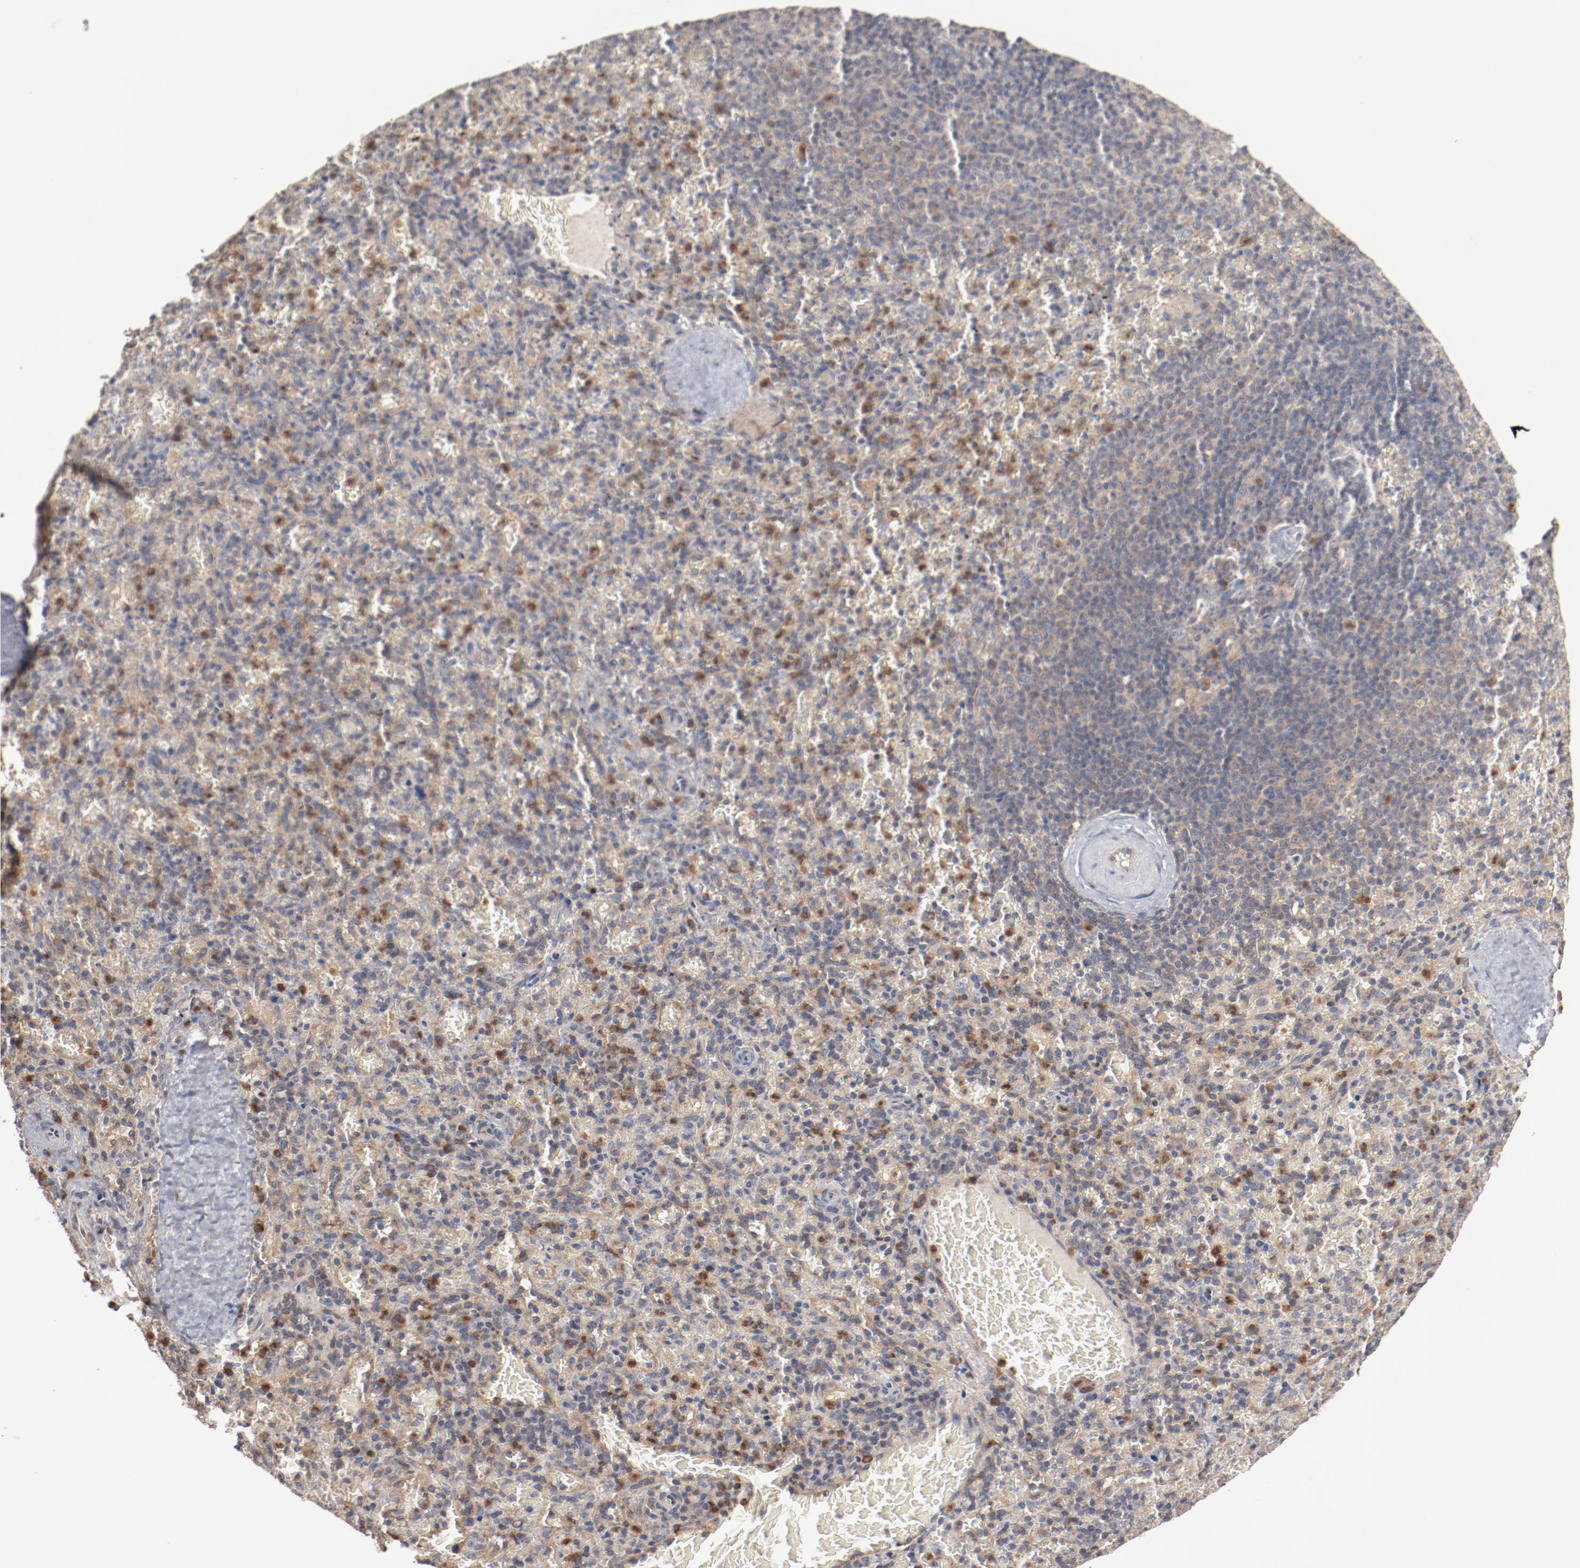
{"staining": {"intensity": "weak", "quantity": ">75%", "location": "cytoplasmic/membranous"}, "tissue": "spleen", "cell_type": "Cells in red pulp", "image_type": "normal", "snomed": [{"axis": "morphology", "description": "Normal tissue, NOS"}, {"axis": "topography", "description": "Spleen"}], "caption": "A brown stain shows weak cytoplasmic/membranous staining of a protein in cells in red pulp of benign spleen.", "gene": "RNASE11", "patient": {"sex": "female", "age": 50}}